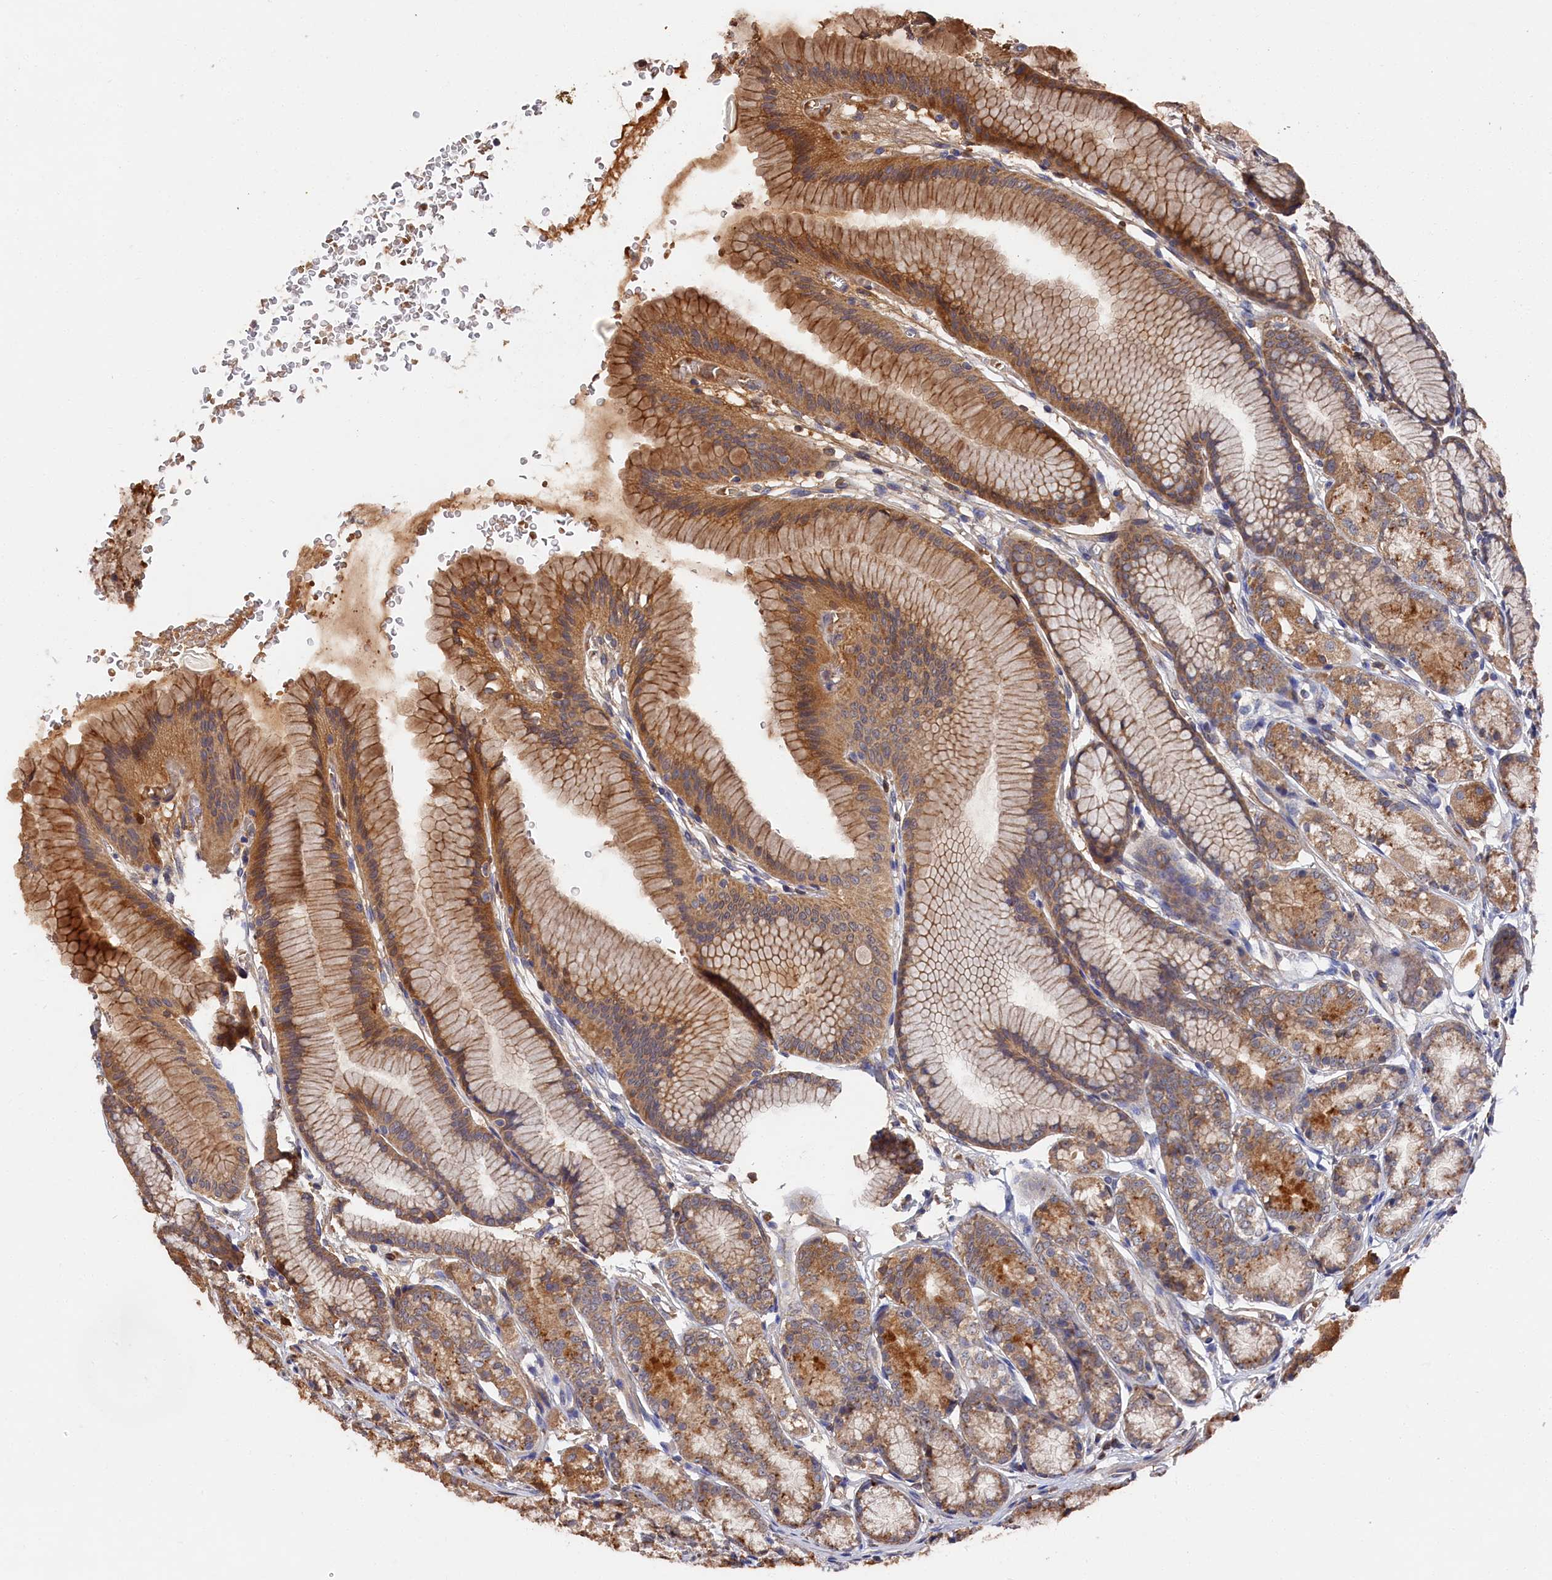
{"staining": {"intensity": "moderate", "quantity": ">75%", "location": "cytoplasmic/membranous"}, "tissue": "stomach", "cell_type": "Glandular cells", "image_type": "normal", "snomed": [{"axis": "morphology", "description": "Normal tissue, NOS"}, {"axis": "morphology", "description": "Adenocarcinoma, NOS"}, {"axis": "morphology", "description": "Adenocarcinoma, High grade"}, {"axis": "topography", "description": "Stomach, upper"}, {"axis": "topography", "description": "Stomach"}], "caption": "Protein staining of benign stomach reveals moderate cytoplasmic/membranous staining in about >75% of glandular cells.", "gene": "DHRS11", "patient": {"sex": "female", "age": 65}}